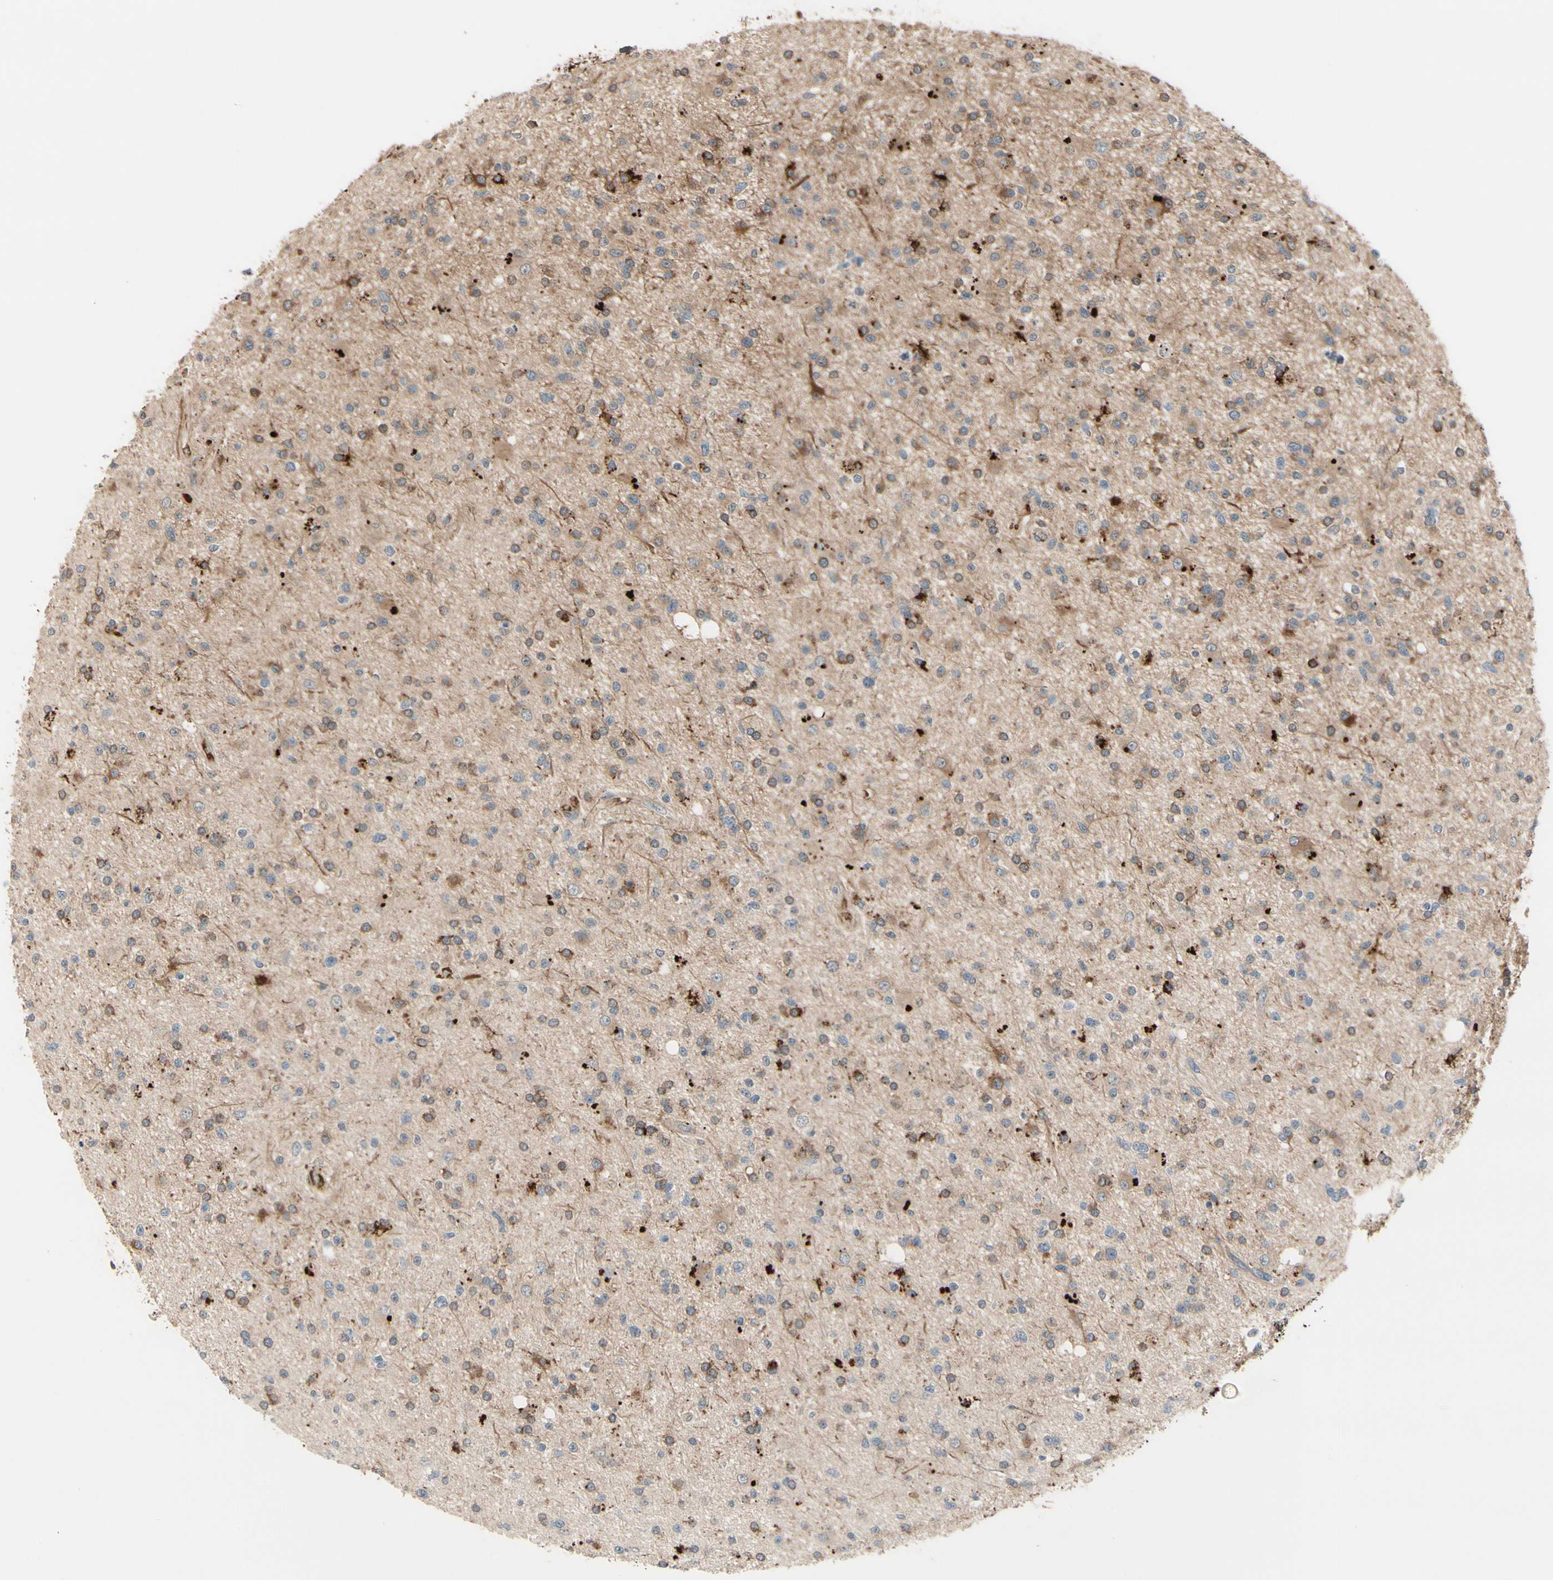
{"staining": {"intensity": "moderate", "quantity": "<25%", "location": "cytoplasmic/membranous"}, "tissue": "glioma", "cell_type": "Tumor cells", "image_type": "cancer", "snomed": [{"axis": "morphology", "description": "Glioma, malignant, High grade"}, {"axis": "topography", "description": "Brain"}], "caption": "Malignant glioma (high-grade) stained with immunohistochemistry exhibits moderate cytoplasmic/membranous staining in approximately <25% of tumor cells.", "gene": "SNX29", "patient": {"sex": "male", "age": 33}}